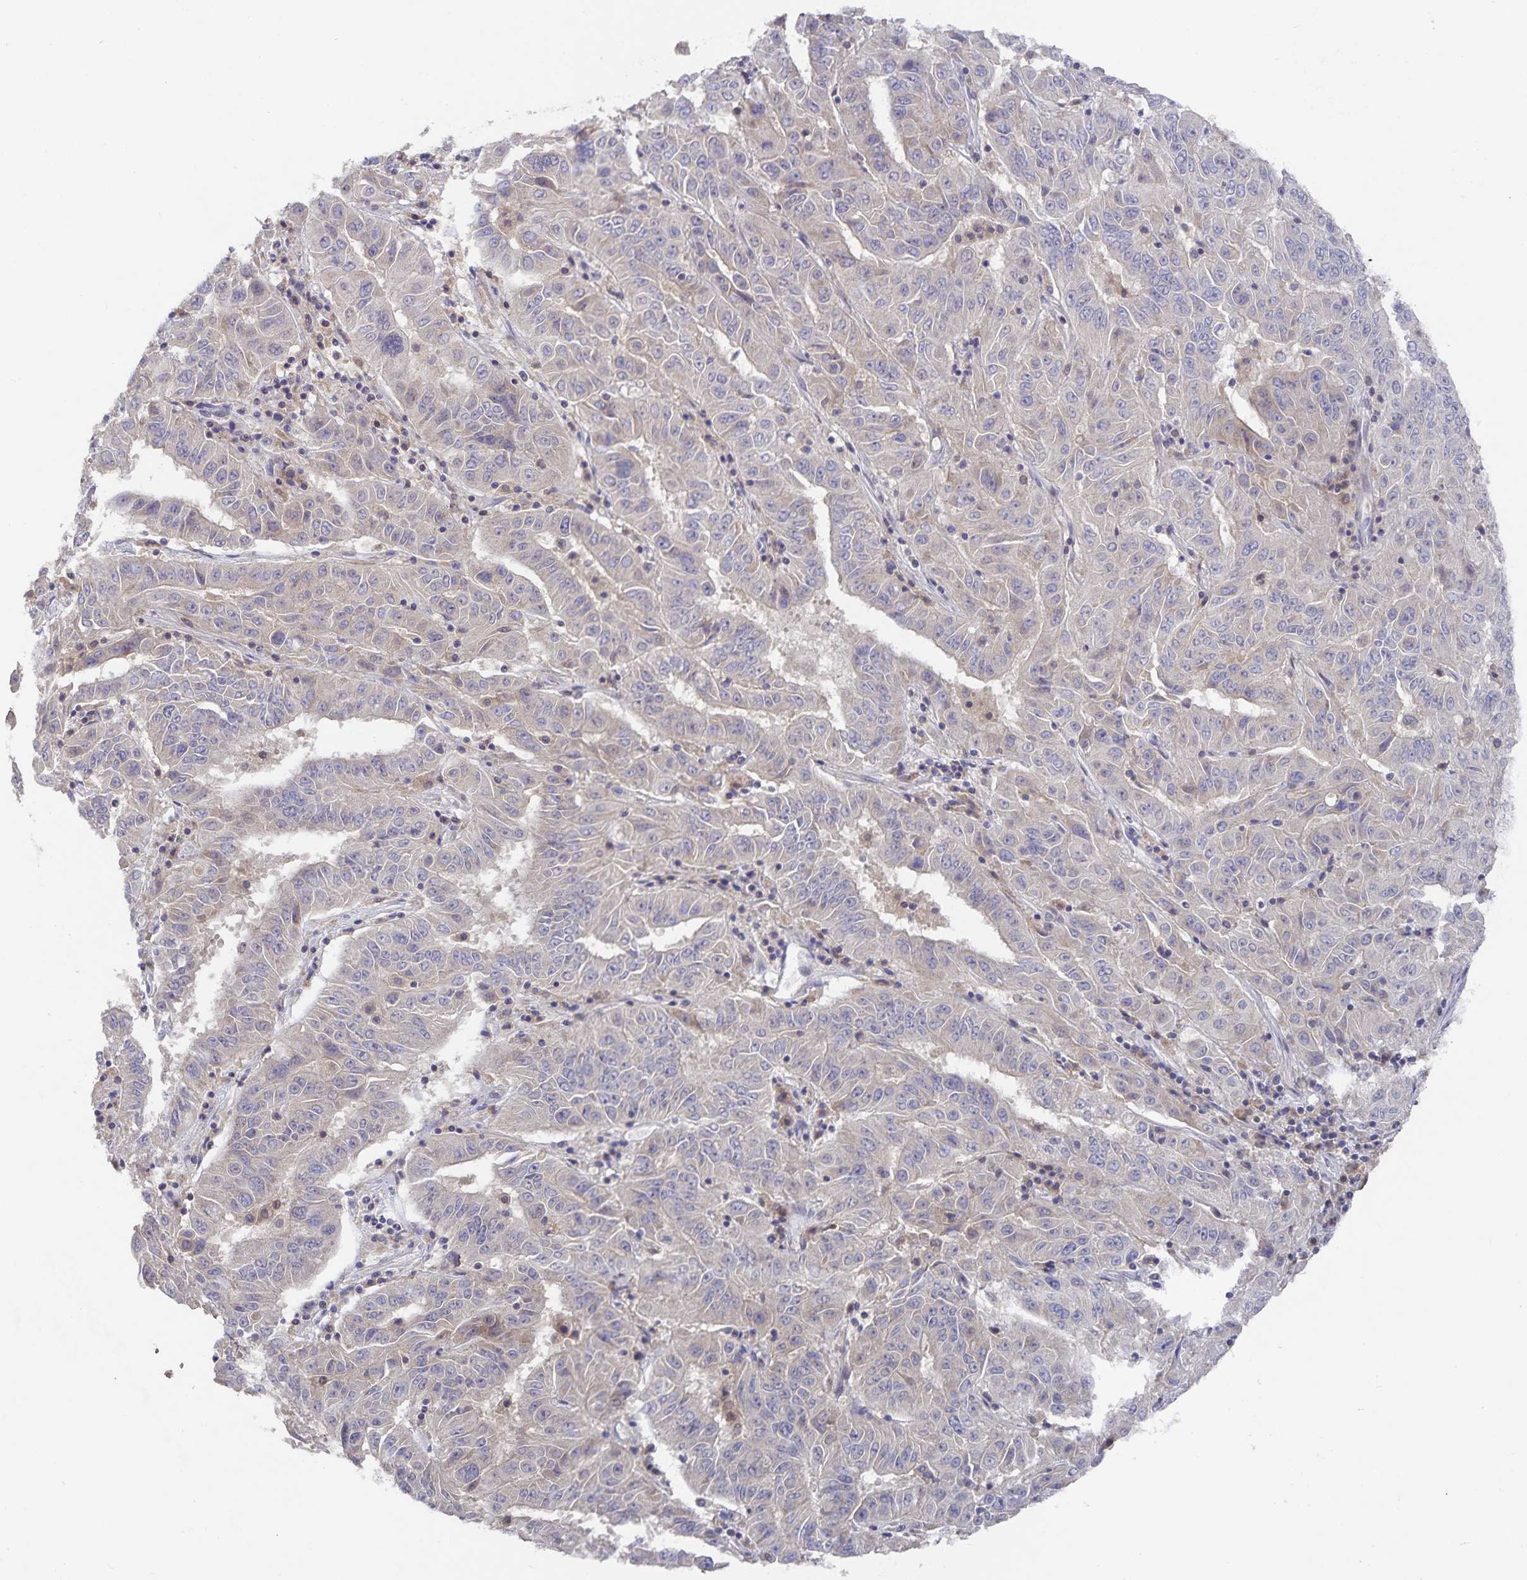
{"staining": {"intensity": "negative", "quantity": "none", "location": "none"}, "tissue": "pancreatic cancer", "cell_type": "Tumor cells", "image_type": "cancer", "snomed": [{"axis": "morphology", "description": "Adenocarcinoma, NOS"}, {"axis": "topography", "description": "Pancreas"}], "caption": "DAB (3,3'-diaminobenzidine) immunohistochemical staining of human pancreatic cancer demonstrates no significant expression in tumor cells.", "gene": "HEPN1", "patient": {"sex": "male", "age": 63}}